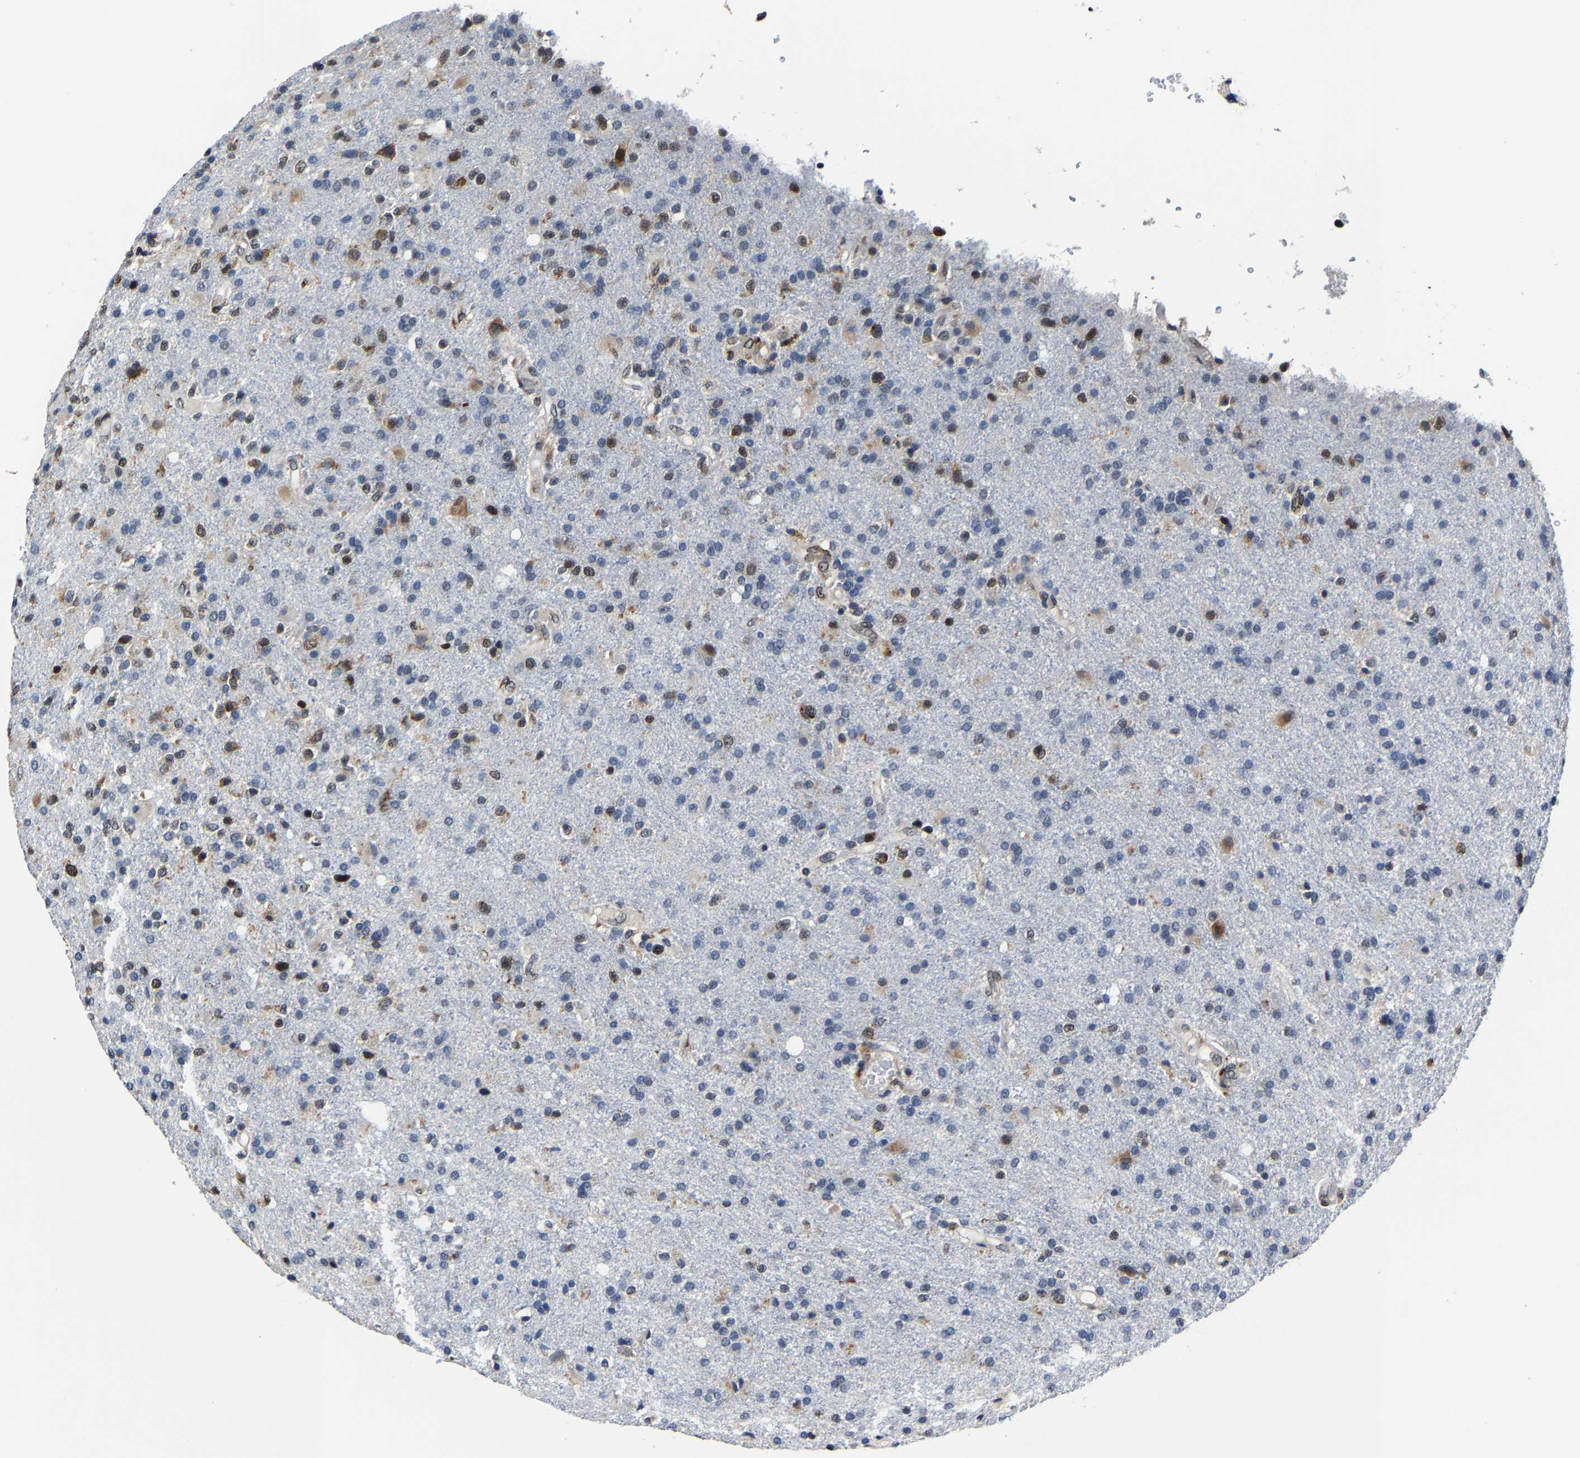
{"staining": {"intensity": "moderate", "quantity": "<25%", "location": "cytoplasmic/membranous,nuclear"}, "tissue": "glioma", "cell_type": "Tumor cells", "image_type": "cancer", "snomed": [{"axis": "morphology", "description": "Glioma, malignant, High grade"}, {"axis": "topography", "description": "Brain"}], "caption": "Protein staining by immunohistochemistry reveals moderate cytoplasmic/membranous and nuclear staining in approximately <25% of tumor cells in glioma.", "gene": "METTL1", "patient": {"sex": "male", "age": 72}}